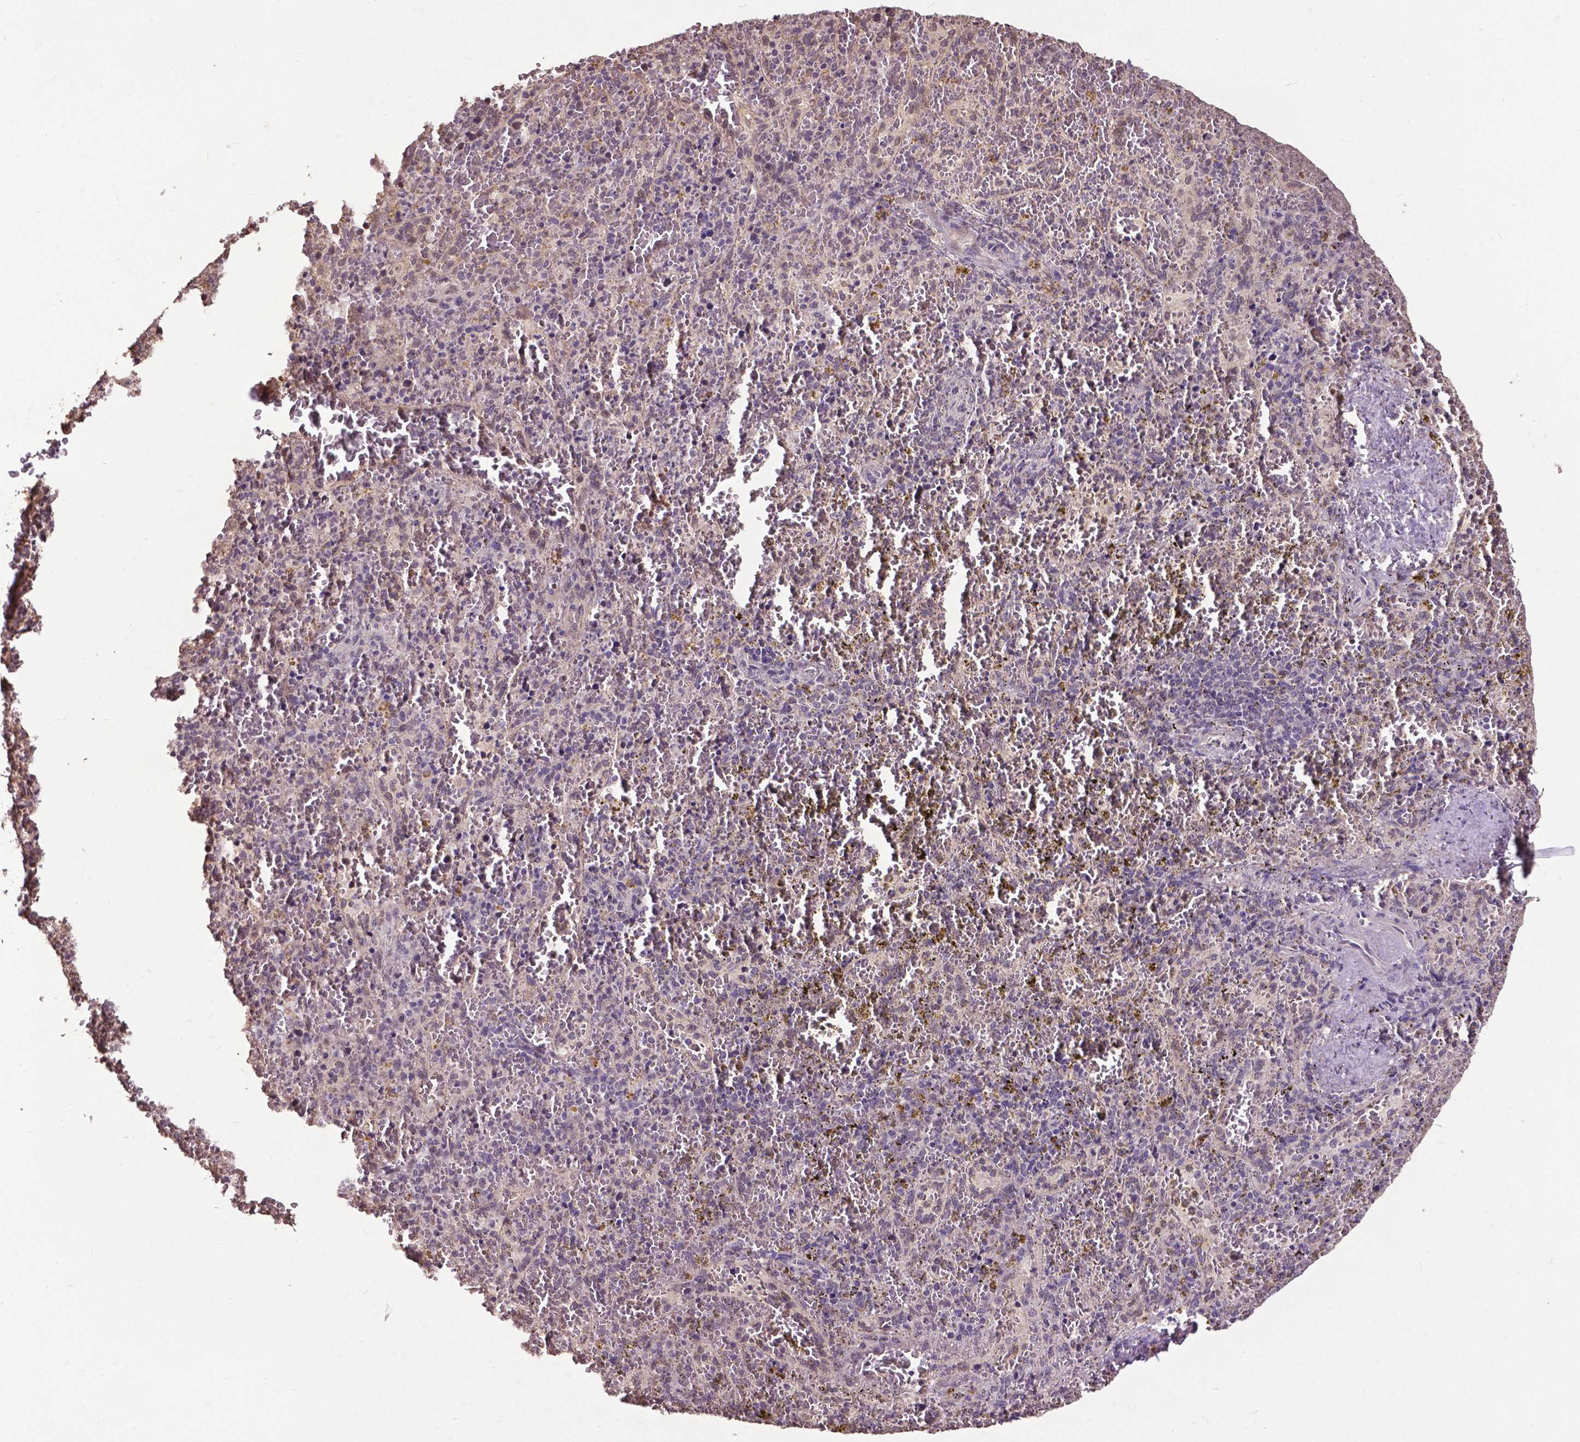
{"staining": {"intensity": "negative", "quantity": "none", "location": "none"}, "tissue": "spleen", "cell_type": "Cells in red pulp", "image_type": "normal", "snomed": [{"axis": "morphology", "description": "Normal tissue, NOS"}, {"axis": "topography", "description": "Spleen"}], "caption": "This is an immunohistochemistry image of unremarkable spleen. There is no staining in cells in red pulp.", "gene": "GLRA2", "patient": {"sex": "female", "age": 50}}